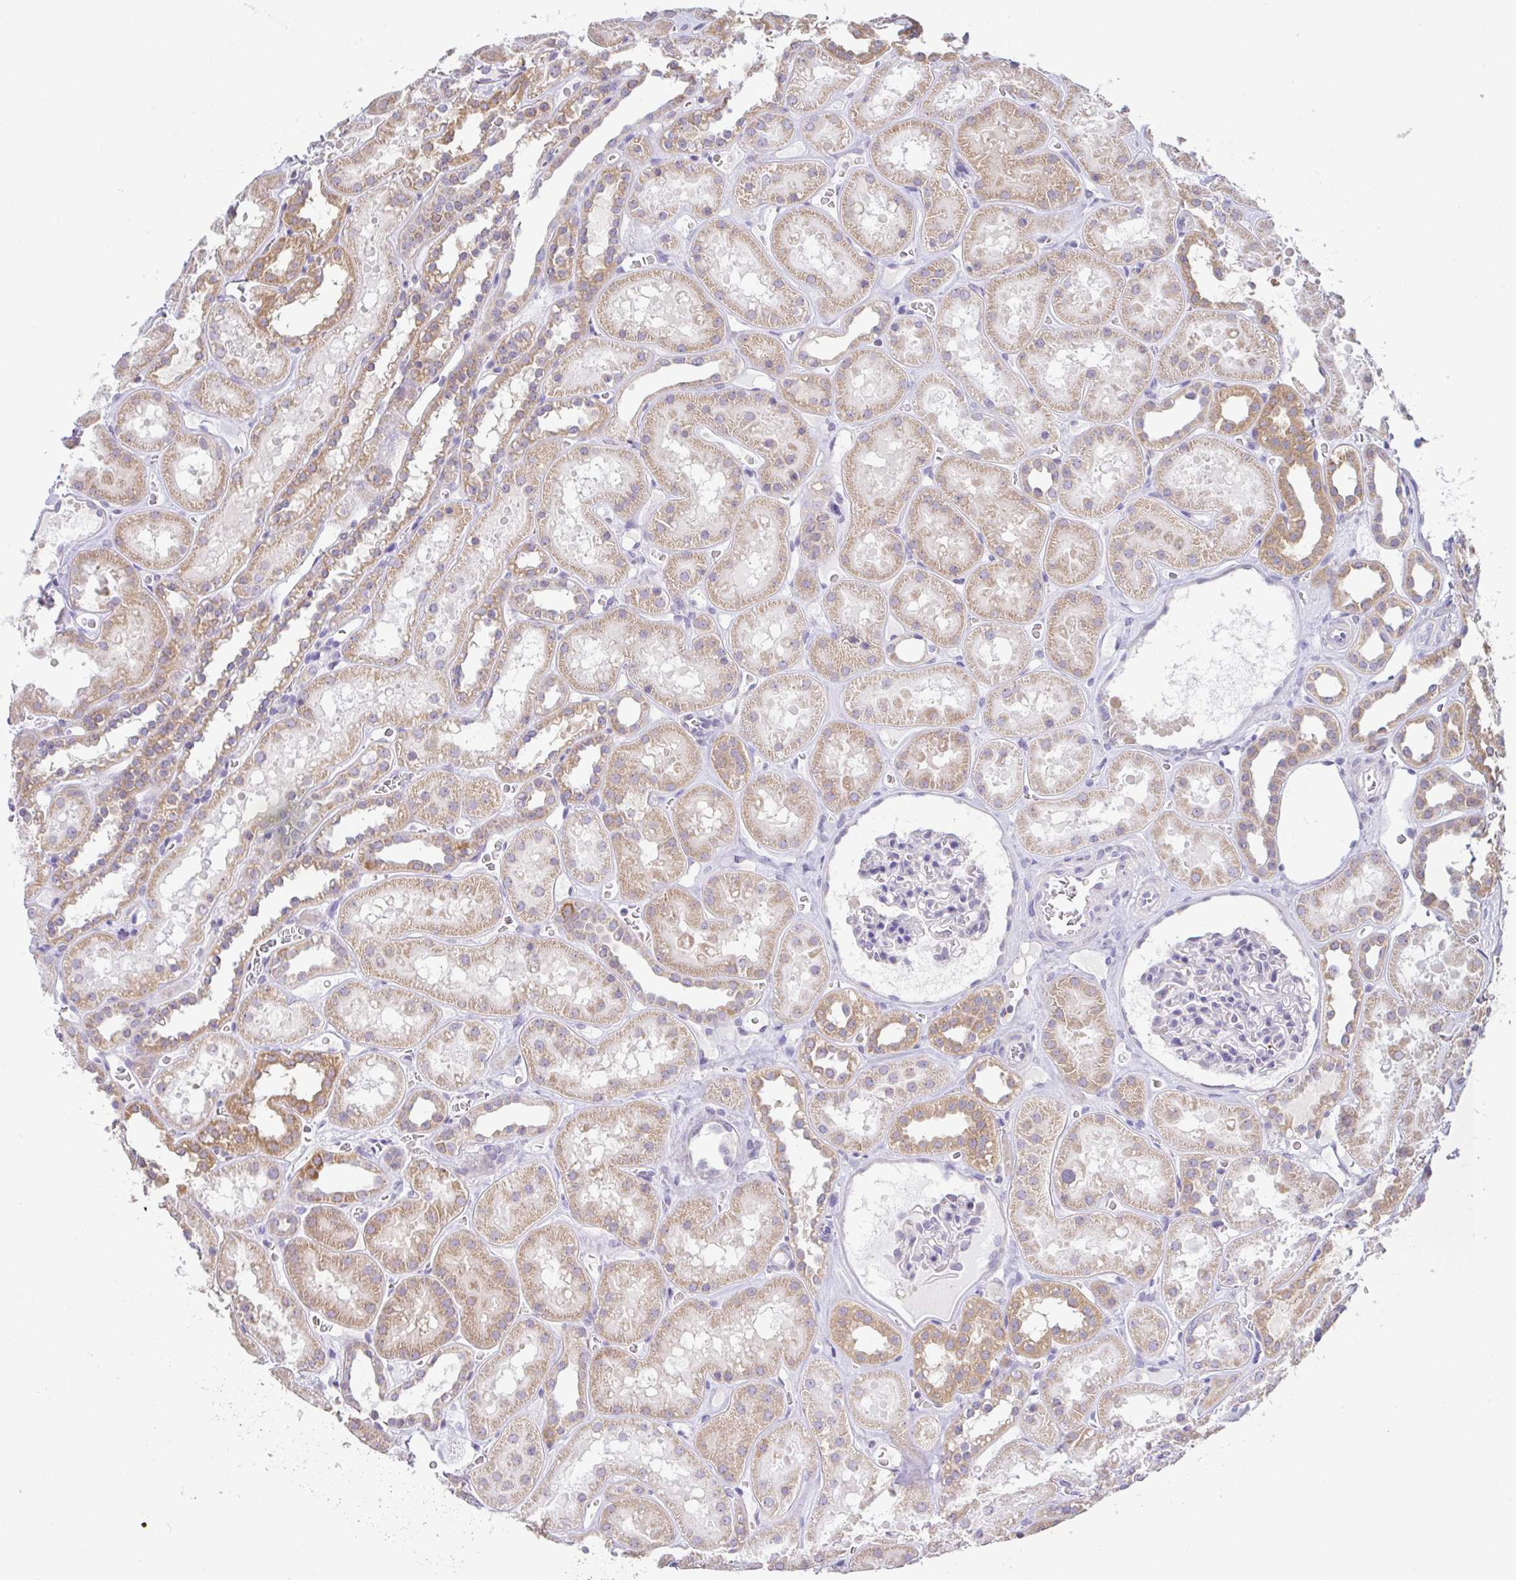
{"staining": {"intensity": "negative", "quantity": "none", "location": "none"}, "tissue": "kidney", "cell_type": "Cells in glomeruli", "image_type": "normal", "snomed": [{"axis": "morphology", "description": "Normal tissue, NOS"}, {"axis": "topography", "description": "Kidney"}], "caption": "Human kidney stained for a protein using immunohistochemistry (IHC) exhibits no positivity in cells in glomeruli.", "gene": "PLCD4", "patient": {"sex": "female", "age": 41}}